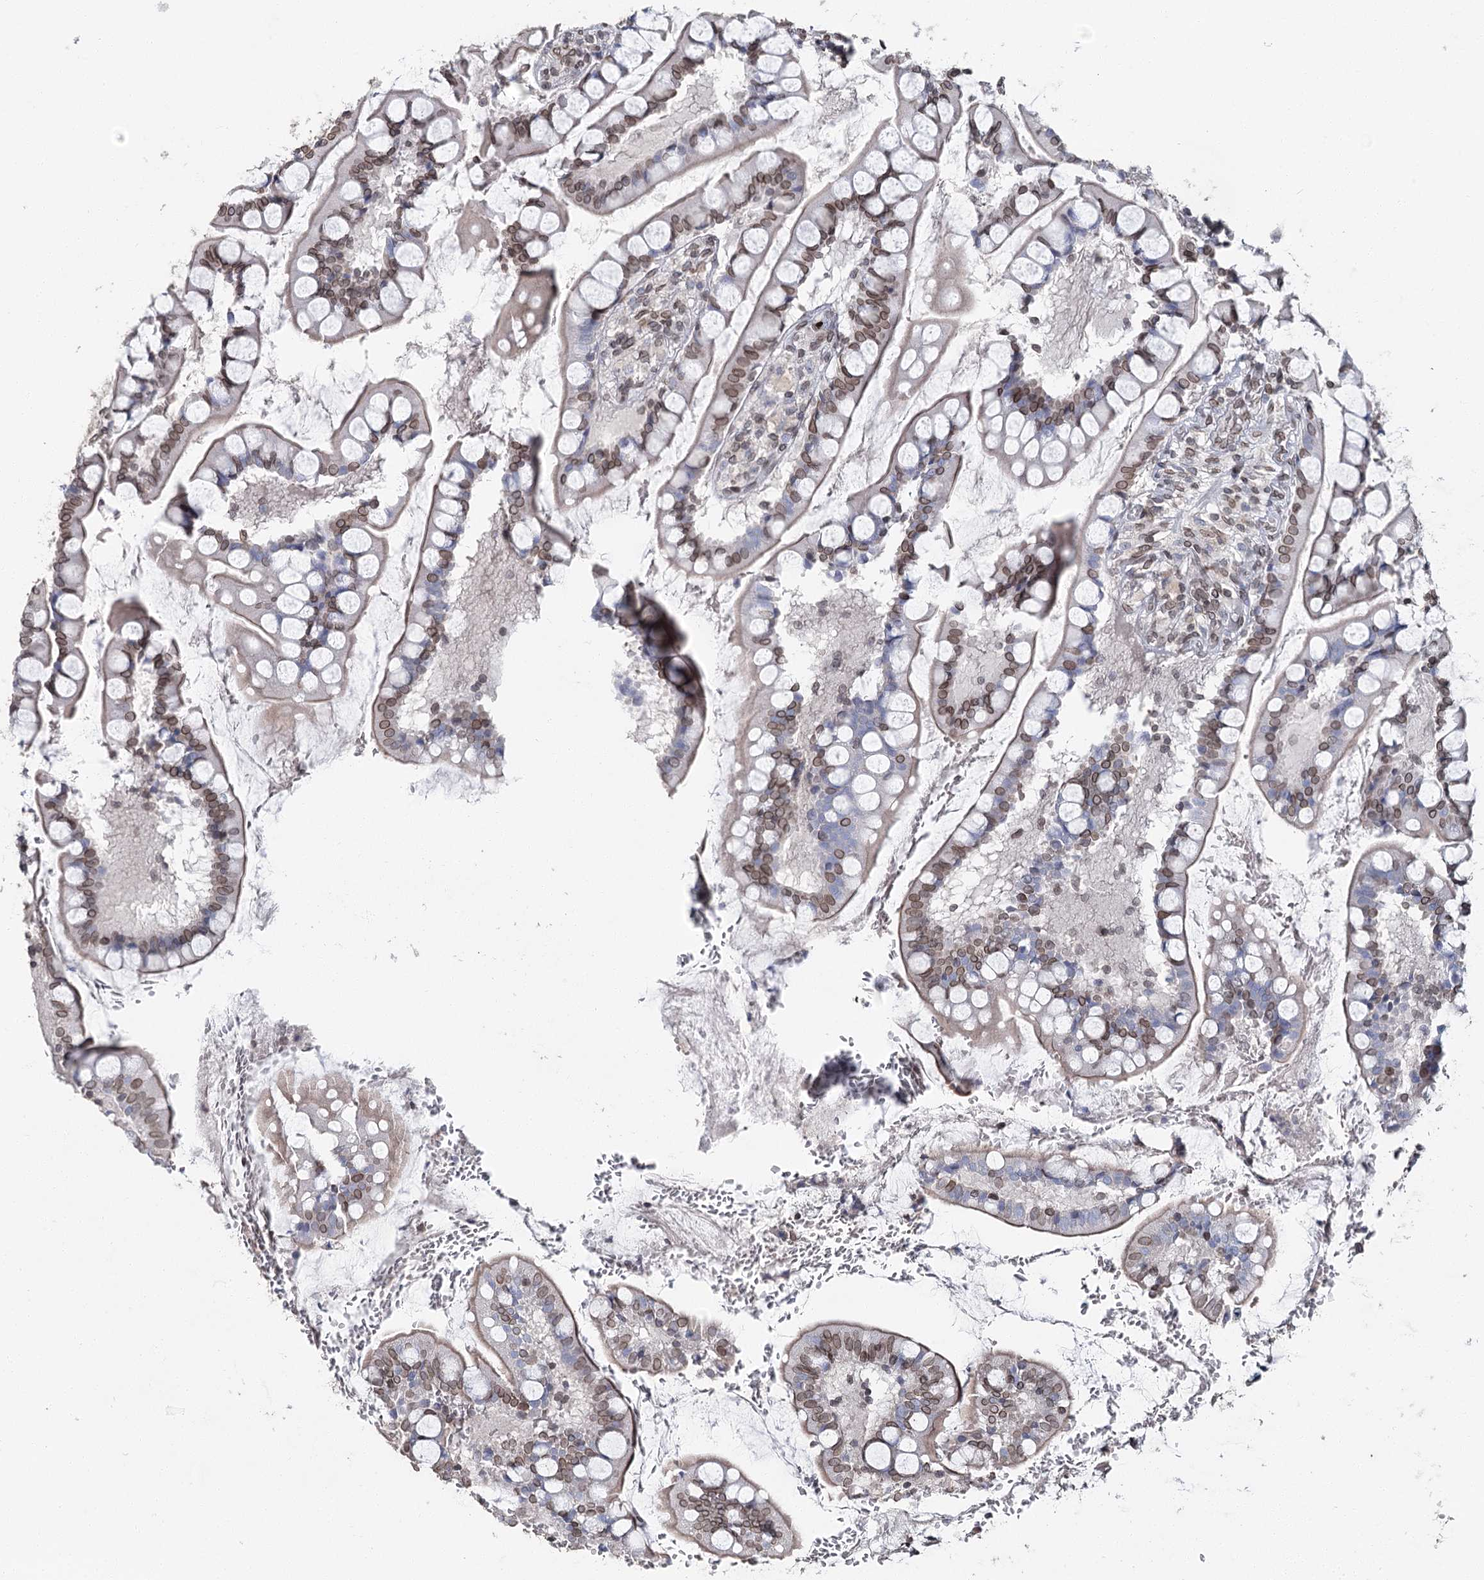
{"staining": {"intensity": "moderate", "quantity": ">75%", "location": "cytoplasmic/membranous,nuclear"}, "tissue": "small intestine", "cell_type": "Glandular cells", "image_type": "normal", "snomed": [{"axis": "morphology", "description": "Normal tissue, NOS"}, {"axis": "topography", "description": "Small intestine"}], "caption": "IHC (DAB (3,3'-diaminobenzidine)) staining of benign small intestine reveals moderate cytoplasmic/membranous,nuclear protein positivity in approximately >75% of glandular cells.", "gene": "KIAA0930", "patient": {"sex": "male", "age": 52}}